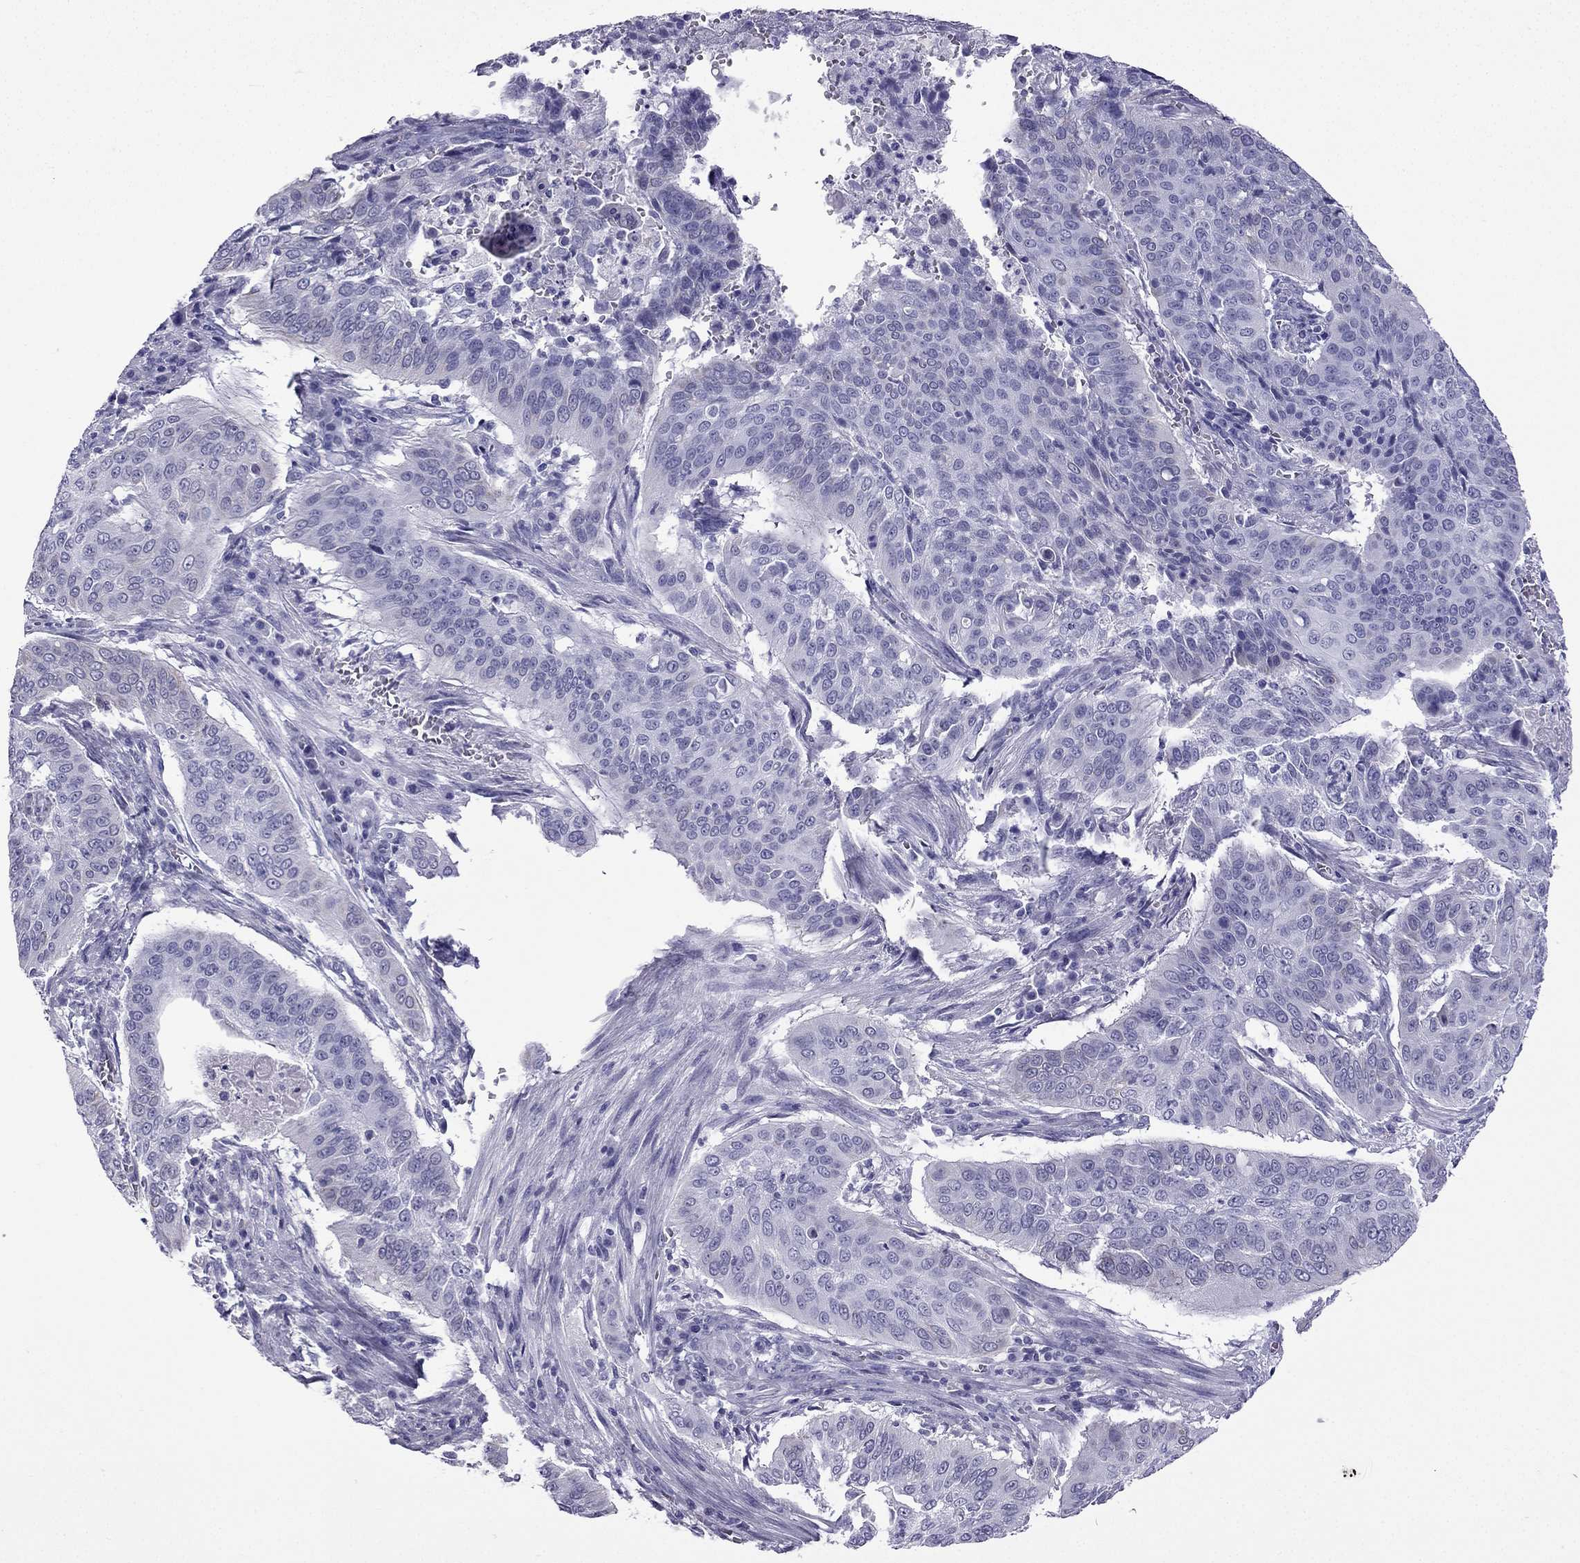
{"staining": {"intensity": "negative", "quantity": "none", "location": "none"}, "tissue": "cervical cancer", "cell_type": "Tumor cells", "image_type": "cancer", "snomed": [{"axis": "morphology", "description": "Squamous cell carcinoma, NOS"}, {"axis": "topography", "description": "Cervix"}], "caption": "Cervical cancer (squamous cell carcinoma) was stained to show a protein in brown. There is no significant positivity in tumor cells.", "gene": "GJA8", "patient": {"sex": "female", "age": 39}}